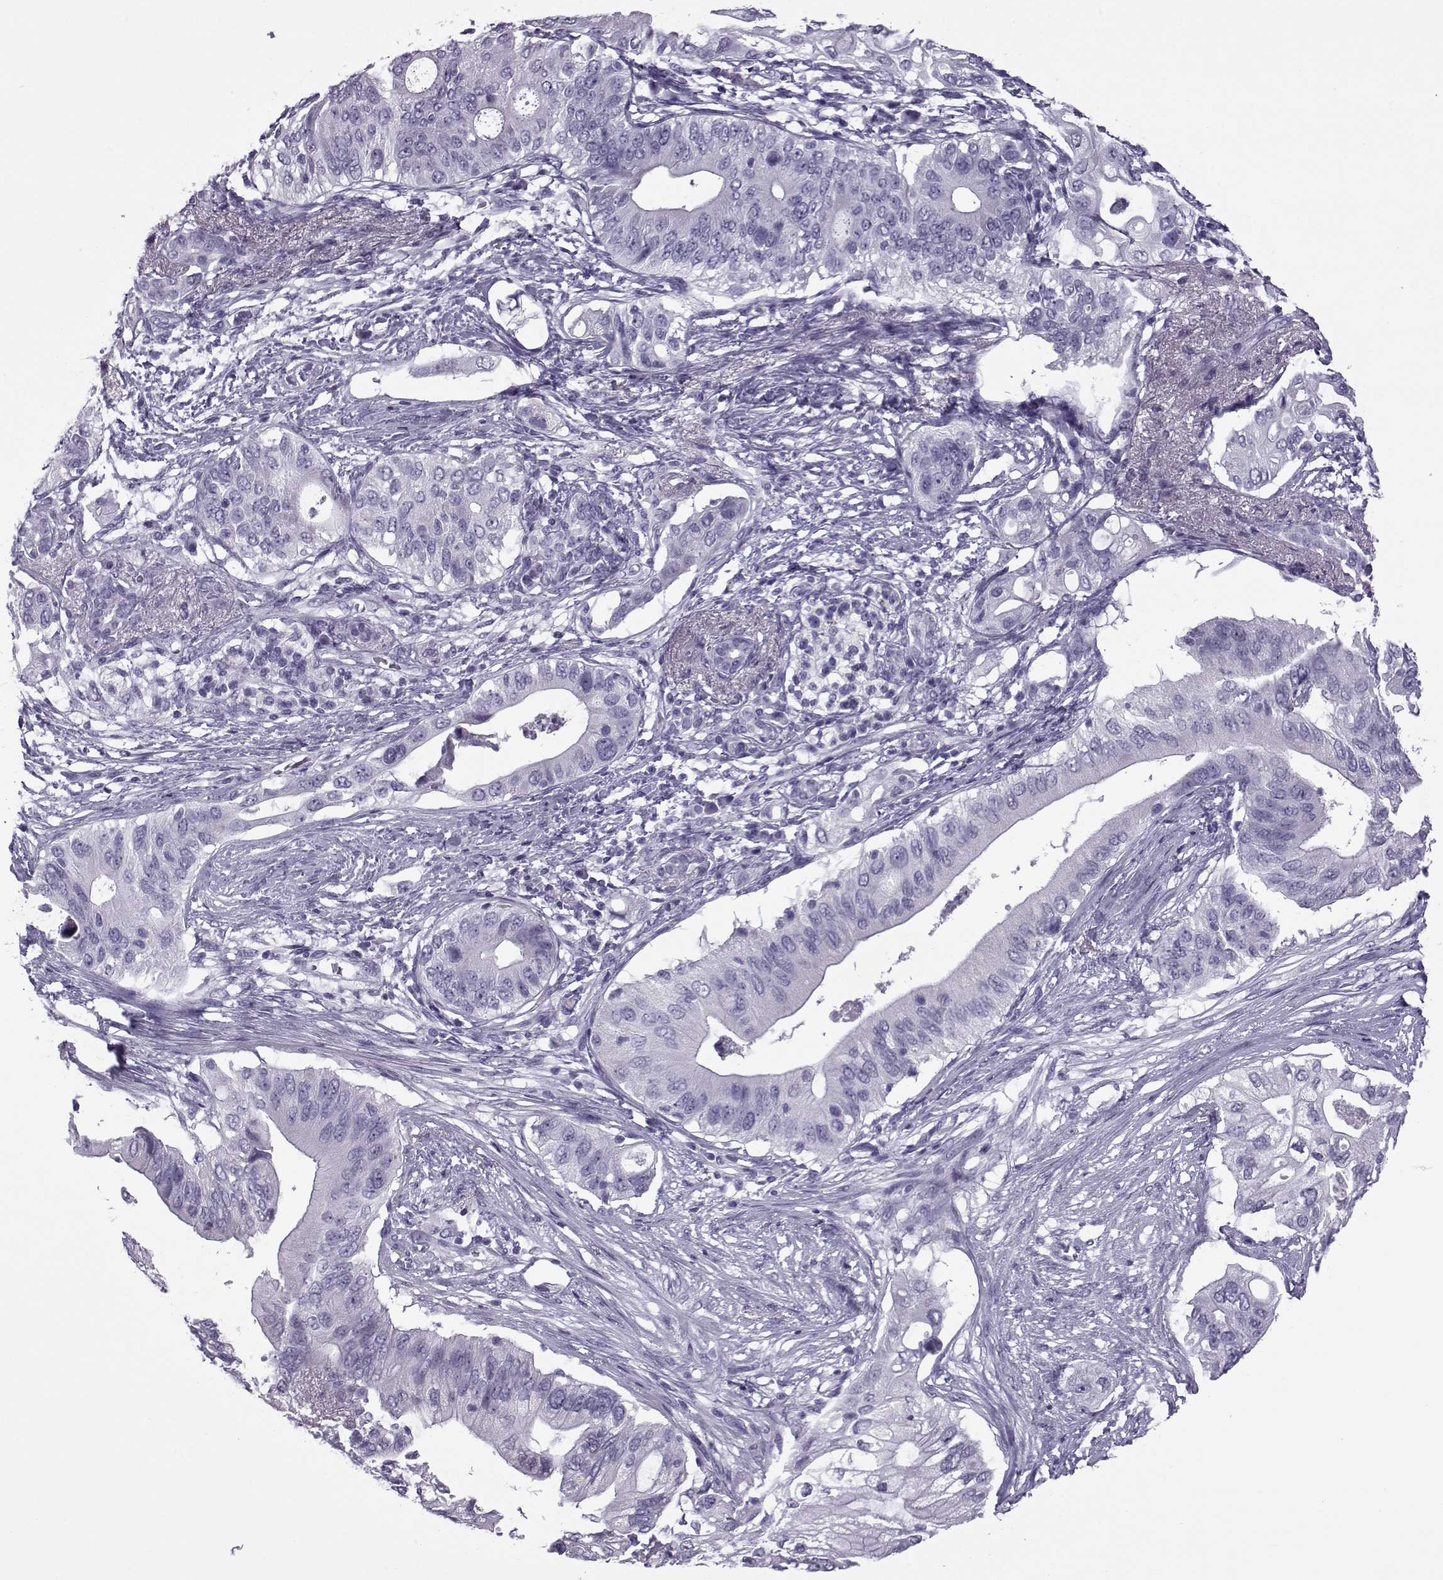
{"staining": {"intensity": "negative", "quantity": "none", "location": "none"}, "tissue": "pancreatic cancer", "cell_type": "Tumor cells", "image_type": "cancer", "snomed": [{"axis": "morphology", "description": "Adenocarcinoma, NOS"}, {"axis": "topography", "description": "Pancreas"}], "caption": "Protein analysis of pancreatic cancer (adenocarcinoma) demonstrates no significant expression in tumor cells.", "gene": "OIP5", "patient": {"sex": "female", "age": 72}}